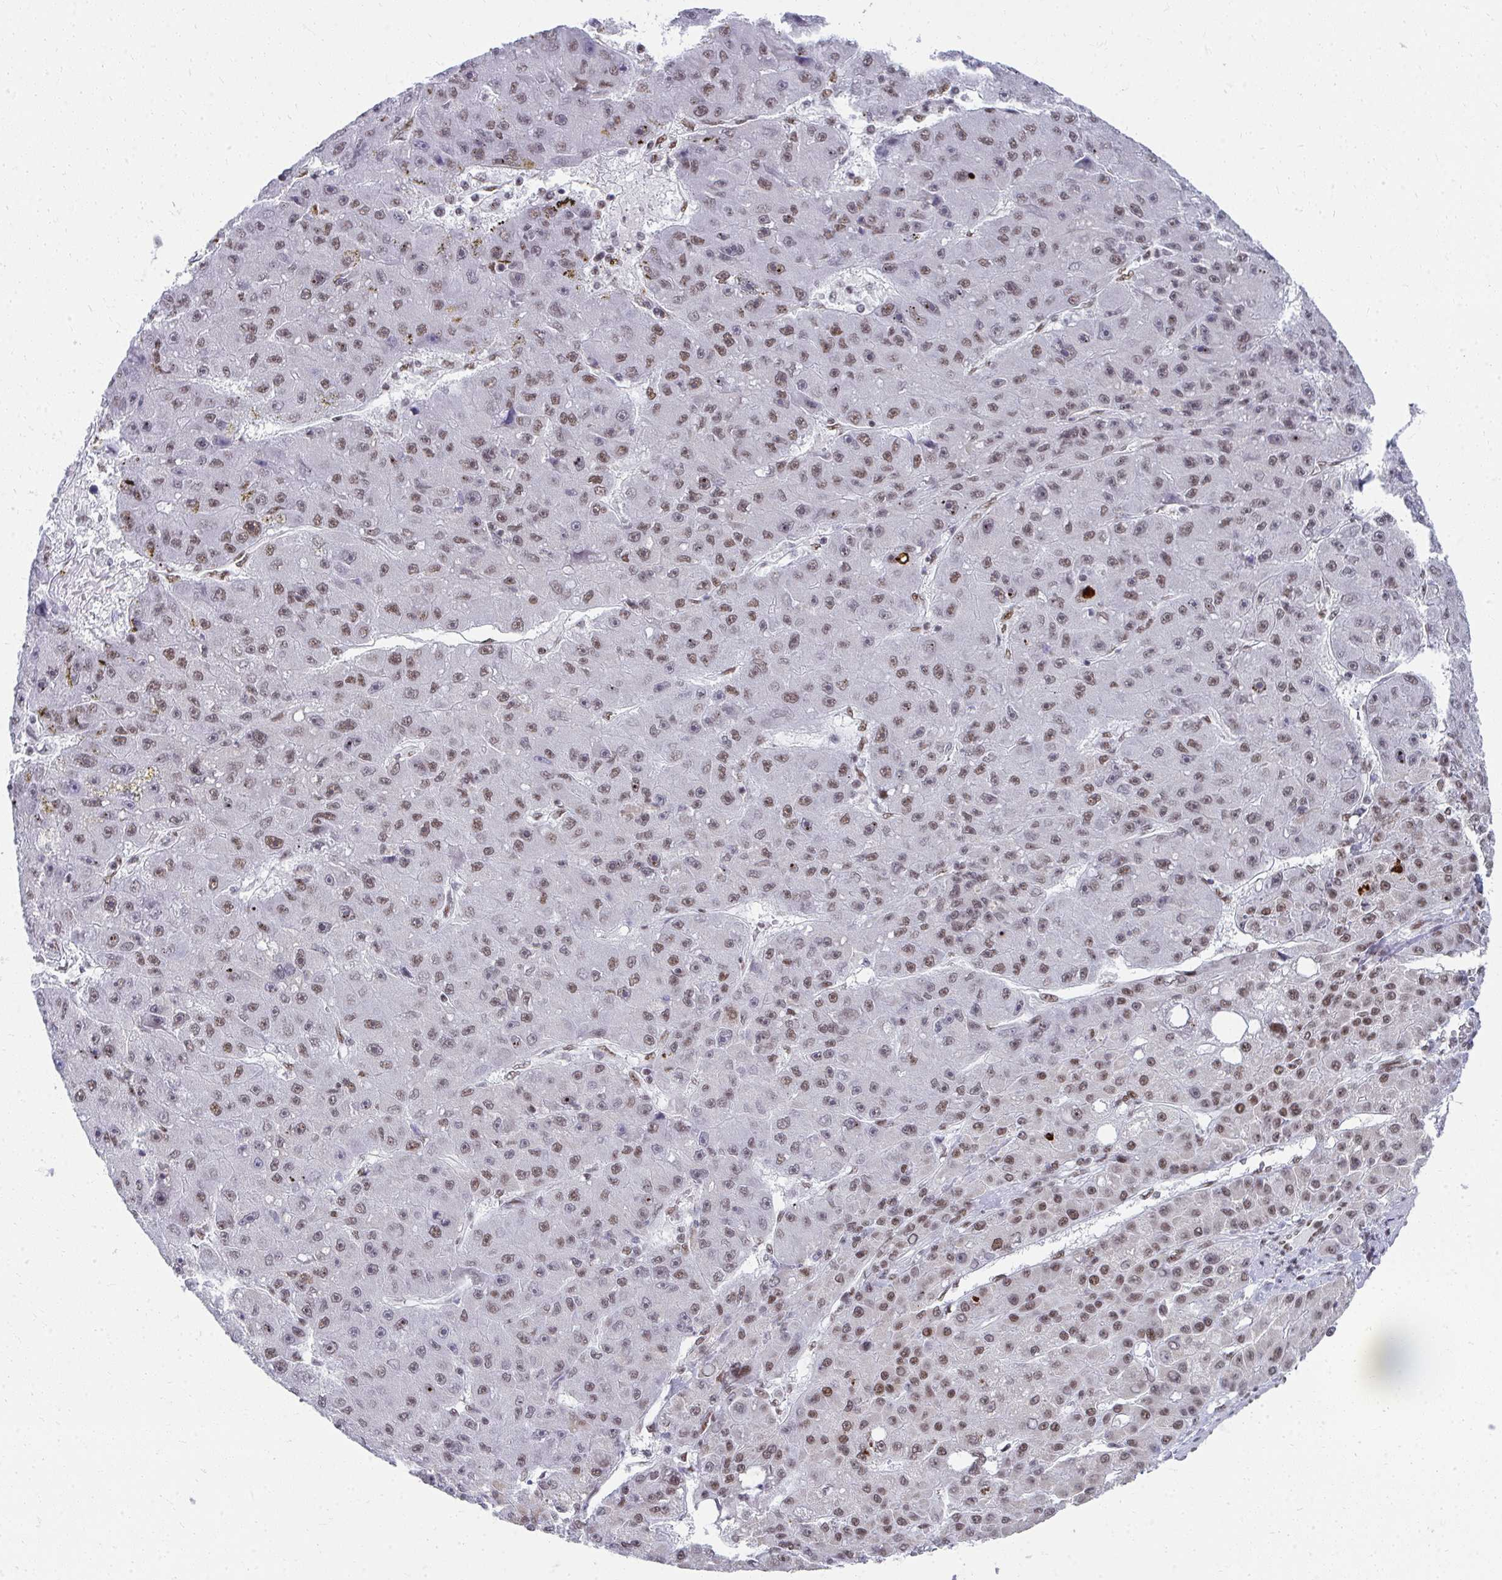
{"staining": {"intensity": "moderate", "quantity": "25%-75%", "location": "nuclear"}, "tissue": "liver cancer", "cell_type": "Tumor cells", "image_type": "cancer", "snomed": [{"axis": "morphology", "description": "Carcinoma, Hepatocellular, NOS"}, {"axis": "topography", "description": "Liver"}], "caption": "Protein staining by immunohistochemistry demonstrates moderate nuclear staining in approximately 25%-75% of tumor cells in hepatocellular carcinoma (liver). The staining was performed using DAB (3,3'-diaminobenzidine) to visualize the protein expression in brown, while the nuclei were stained in blue with hematoxylin (Magnification: 20x).", "gene": "CREBBP", "patient": {"sex": "male", "age": 67}}